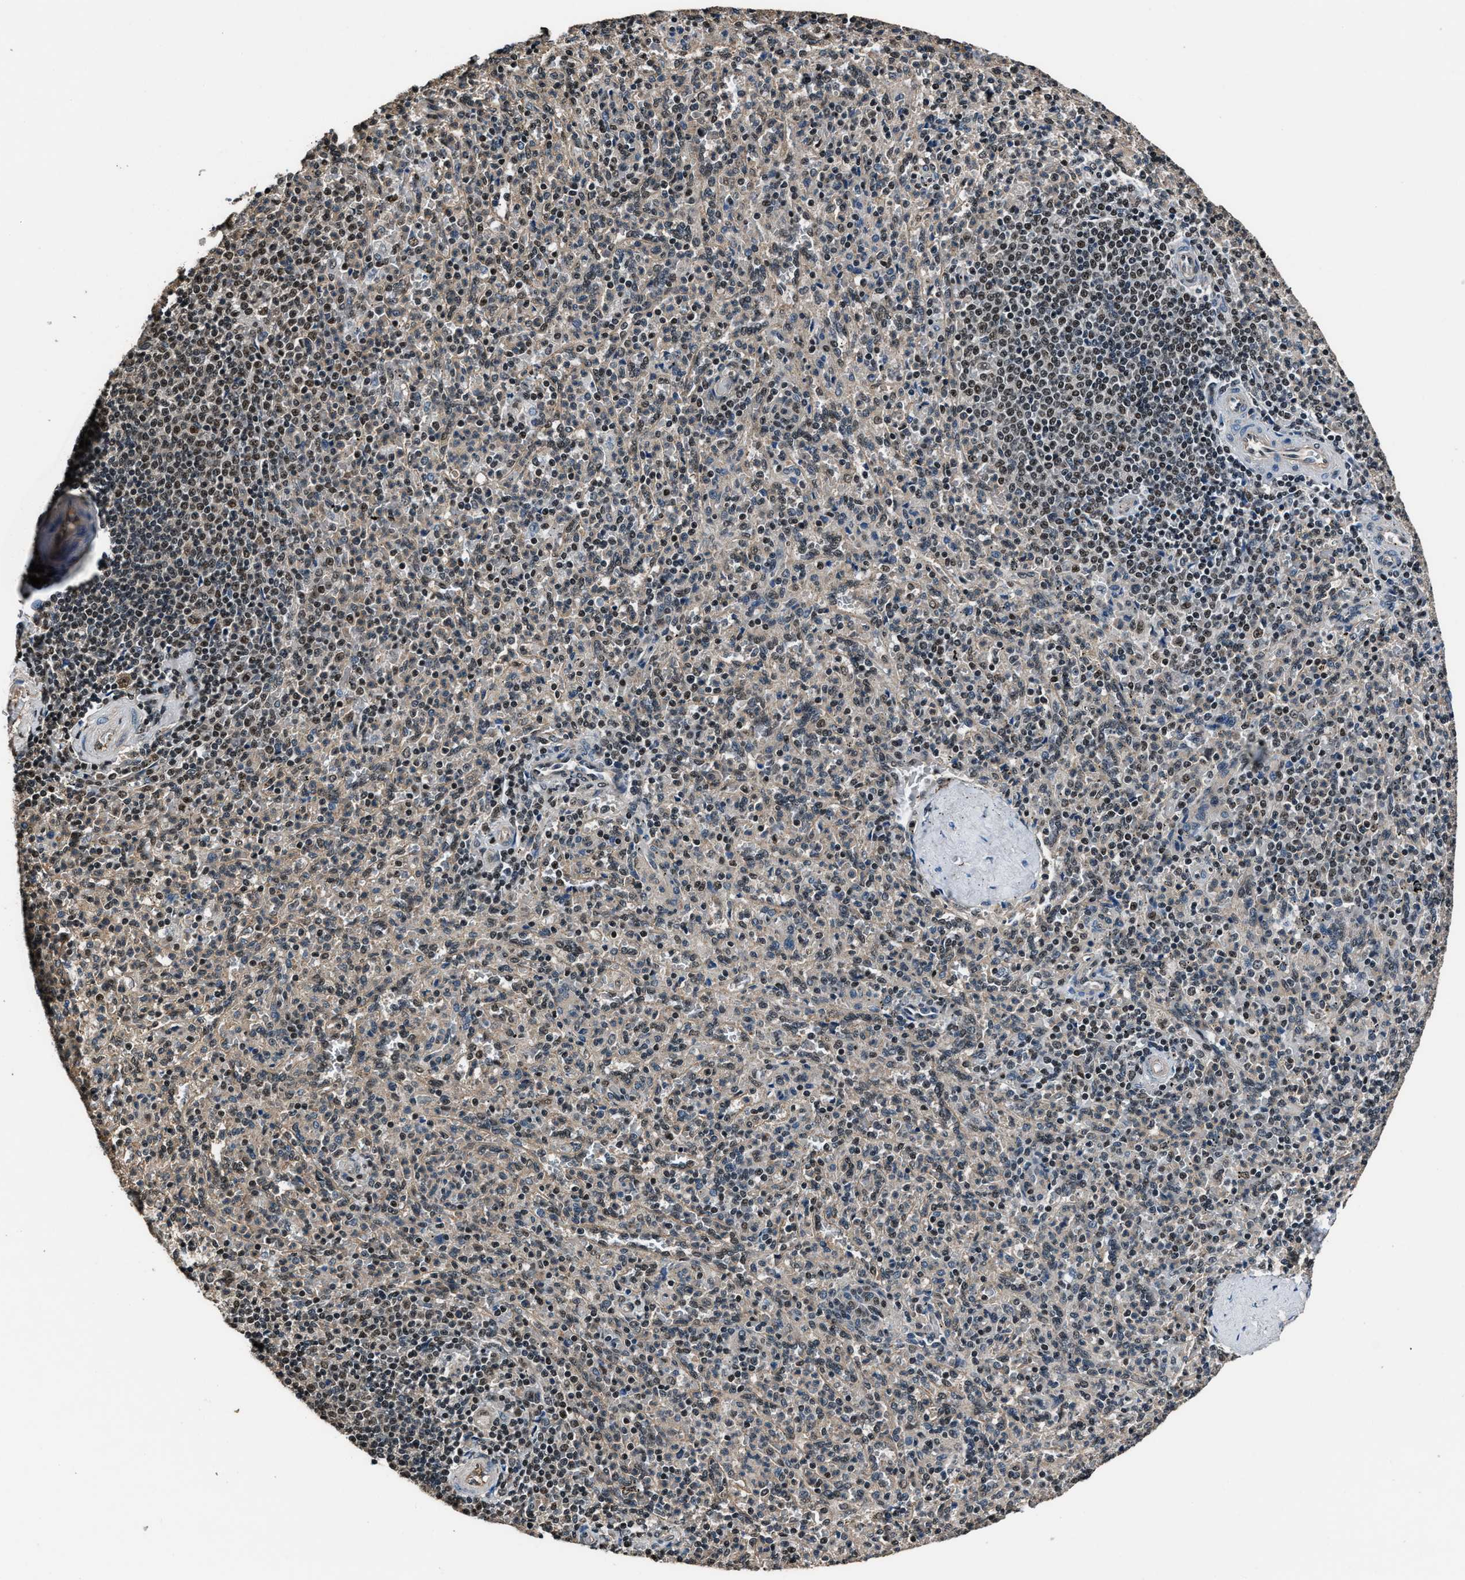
{"staining": {"intensity": "moderate", "quantity": "<25%", "location": "cytoplasmic/membranous"}, "tissue": "spleen", "cell_type": "Cells in red pulp", "image_type": "normal", "snomed": [{"axis": "morphology", "description": "Normal tissue, NOS"}, {"axis": "topography", "description": "Spleen"}], "caption": "Spleen stained with DAB (3,3'-diaminobenzidine) IHC demonstrates low levels of moderate cytoplasmic/membranous positivity in approximately <25% of cells in red pulp. (brown staining indicates protein expression, while blue staining denotes nuclei).", "gene": "DFFA", "patient": {"sex": "male", "age": 36}}